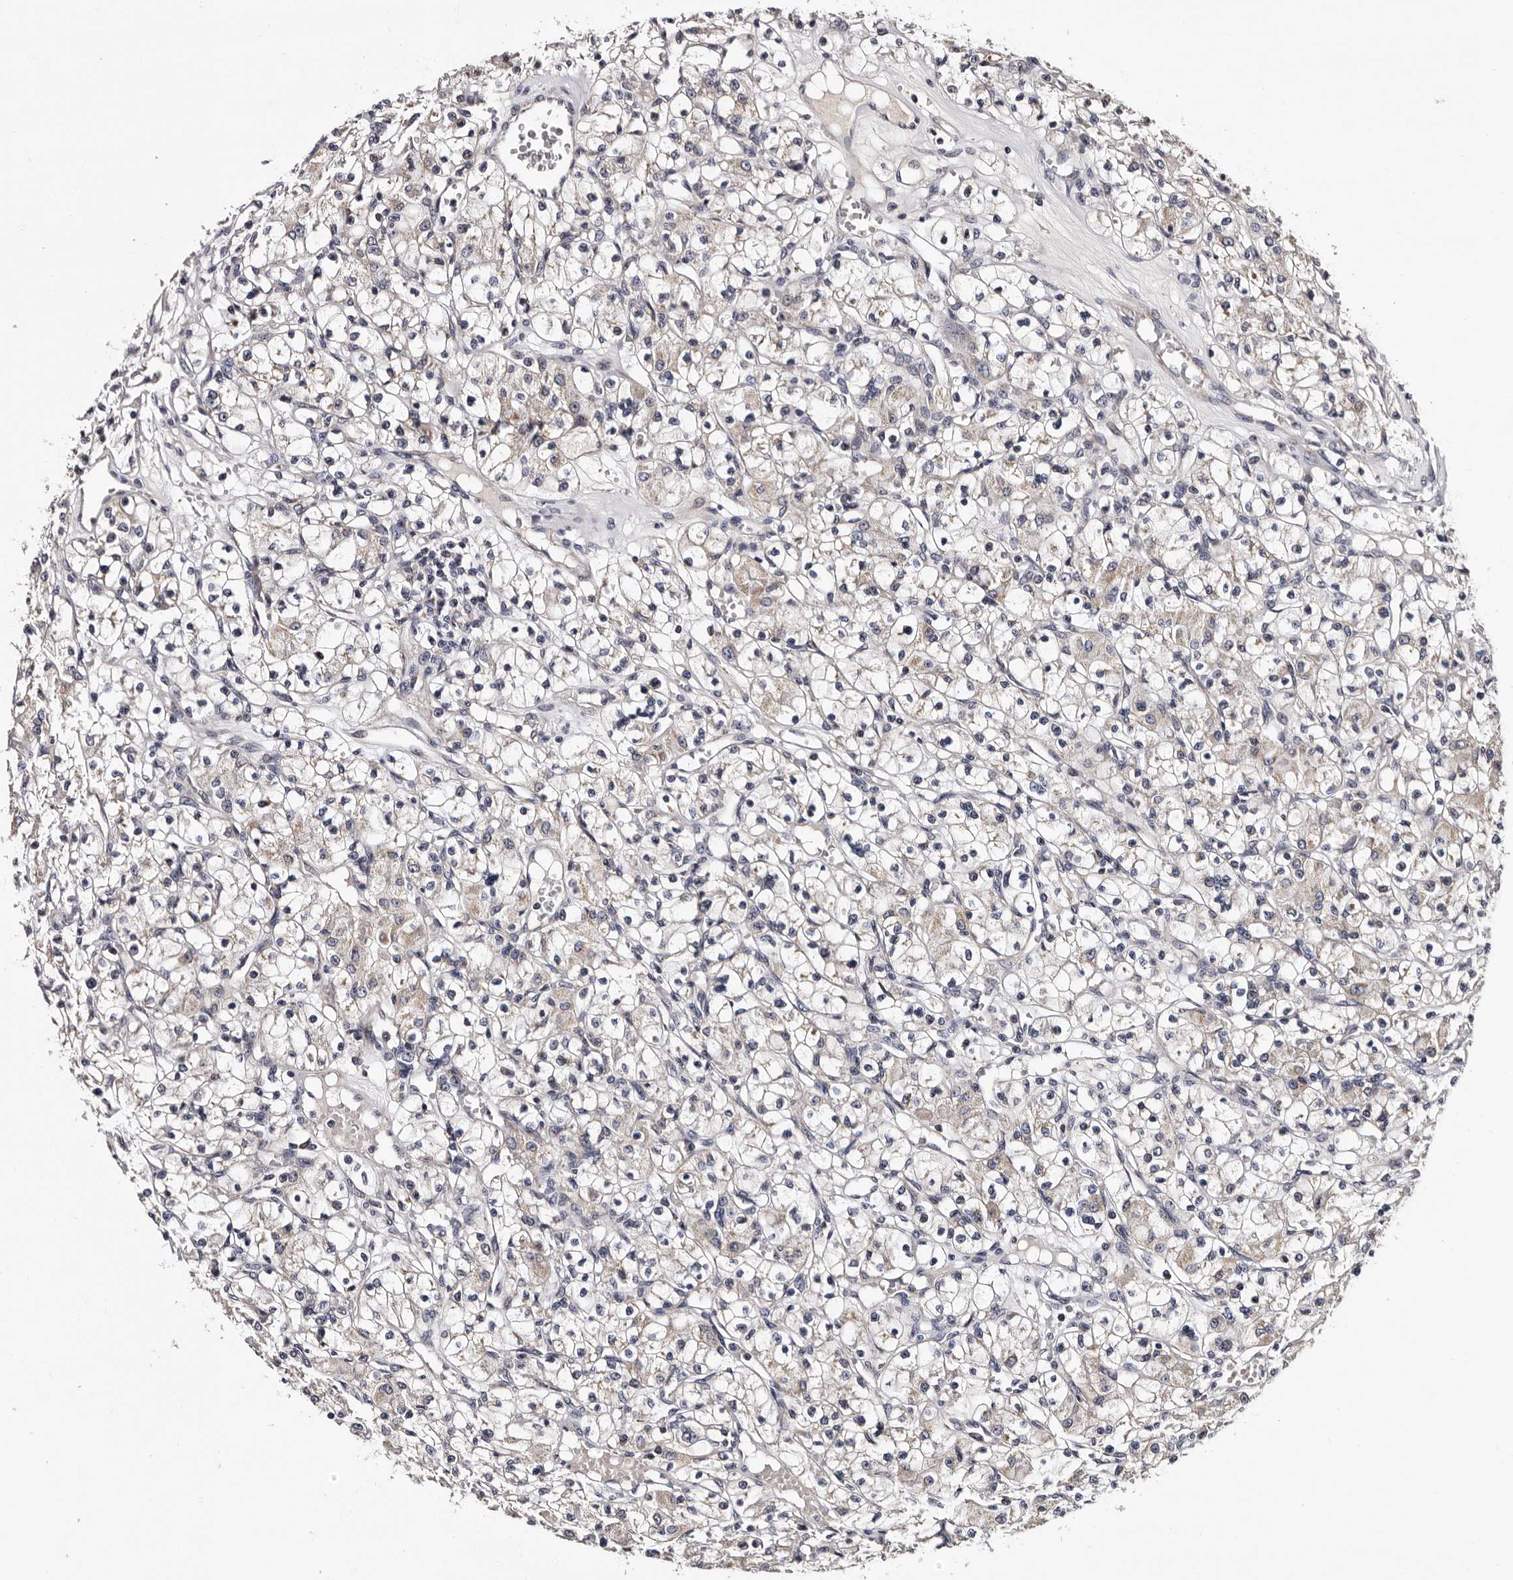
{"staining": {"intensity": "weak", "quantity": "<25%", "location": "cytoplasmic/membranous"}, "tissue": "renal cancer", "cell_type": "Tumor cells", "image_type": "cancer", "snomed": [{"axis": "morphology", "description": "Adenocarcinoma, NOS"}, {"axis": "topography", "description": "Kidney"}], "caption": "A high-resolution image shows IHC staining of renal adenocarcinoma, which demonstrates no significant staining in tumor cells. Brightfield microscopy of immunohistochemistry (IHC) stained with DAB (brown) and hematoxylin (blue), captured at high magnification.", "gene": "TAF4B", "patient": {"sex": "female", "age": 59}}